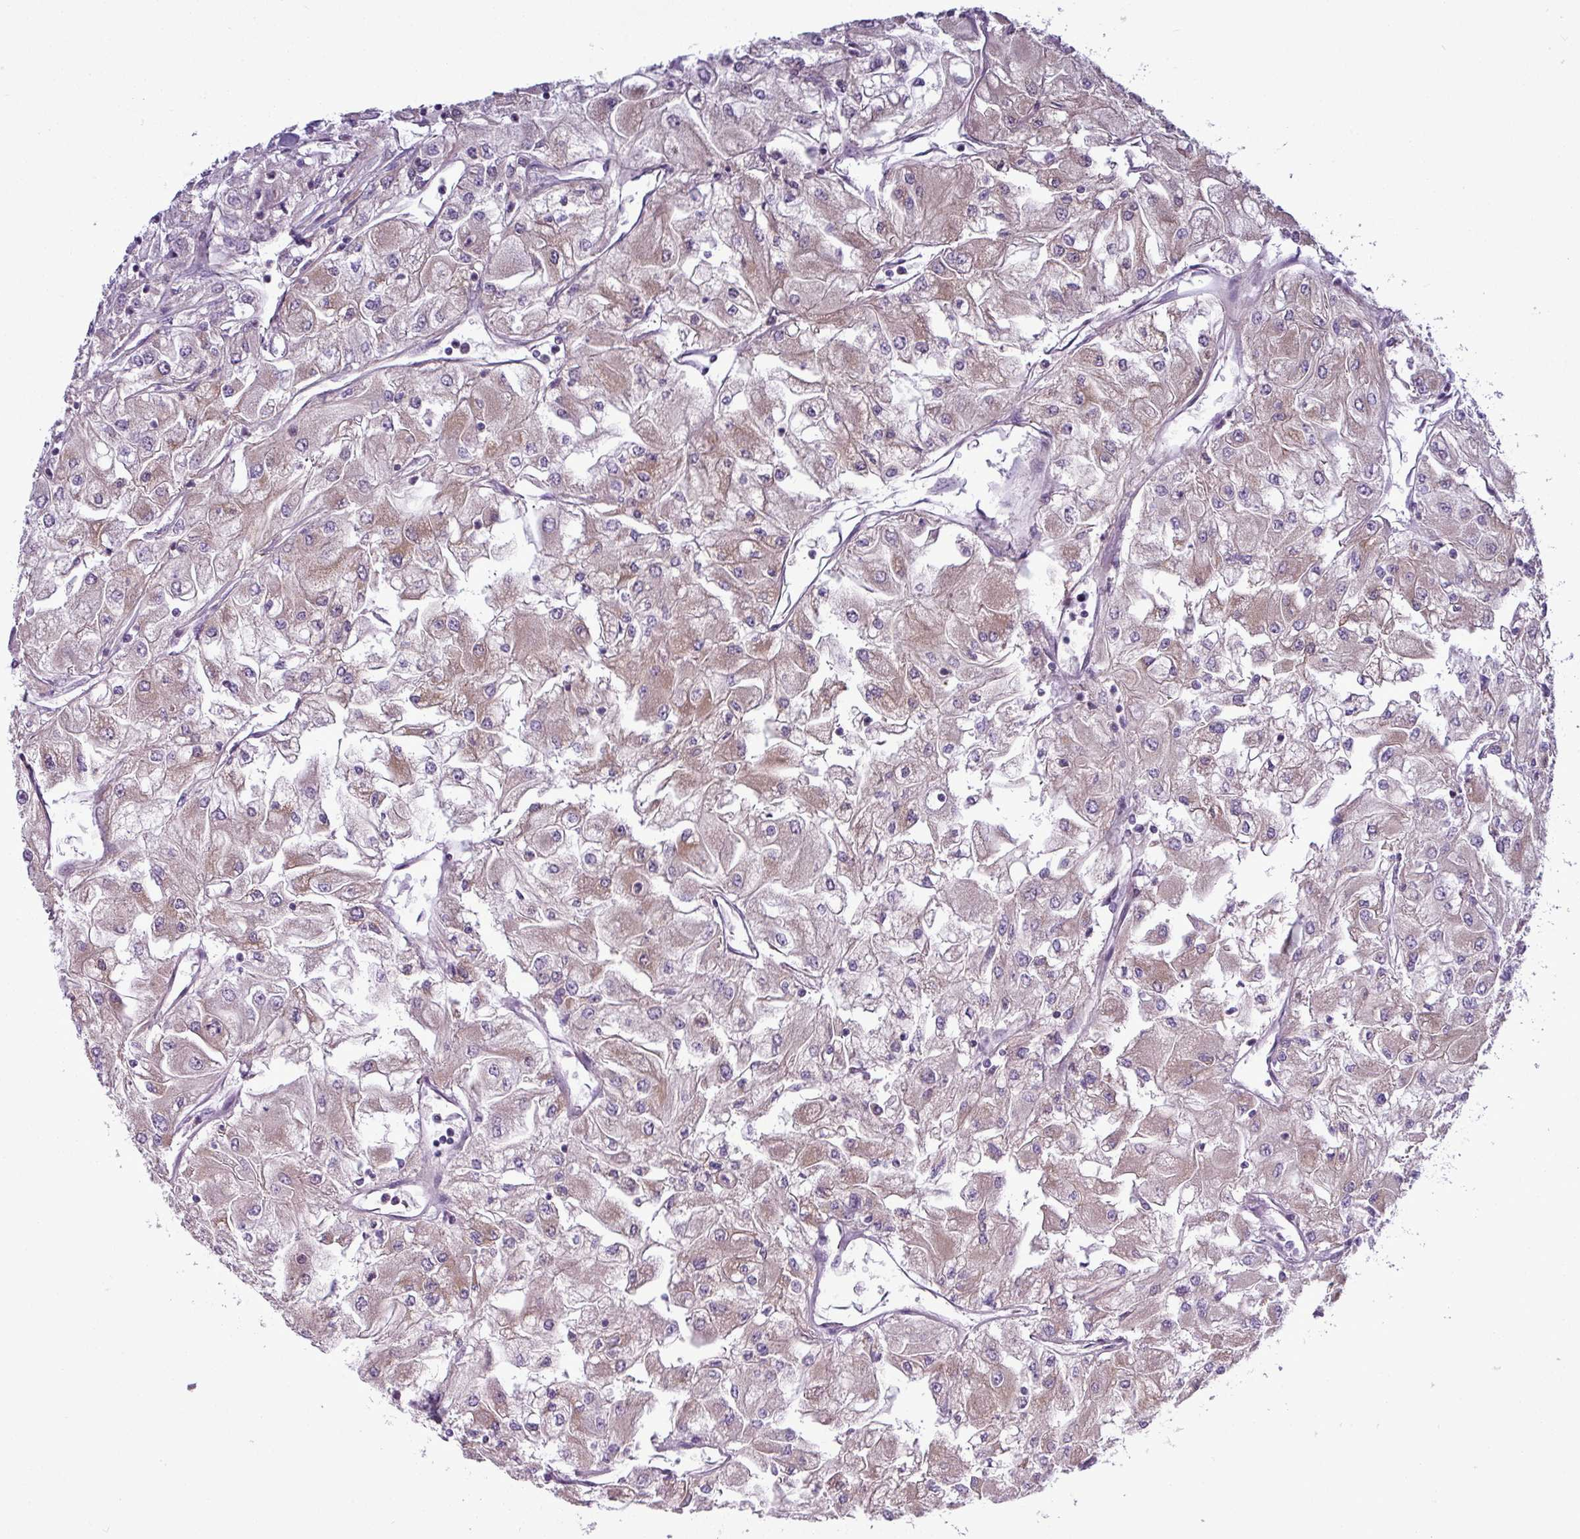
{"staining": {"intensity": "moderate", "quantity": "25%-75%", "location": "cytoplasmic/membranous"}, "tissue": "renal cancer", "cell_type": "Tumor cells", "image_type": "cancer", "snomed": [{"axis": "morphology", "description": "Adenocarcinoma, NOS"}, {"axis": "topography", "description": "Kidney"}], "caption": "DAB (3,3'-diaminobenzidine) immunohistochemical staining of human renal adenocarcinoma shows moderate cytoplasmic/membranous protein staining in about 25%-75% of tumor cells.", "gene": "ZNF217", "patient": {"sex": "male", "age": 80}}